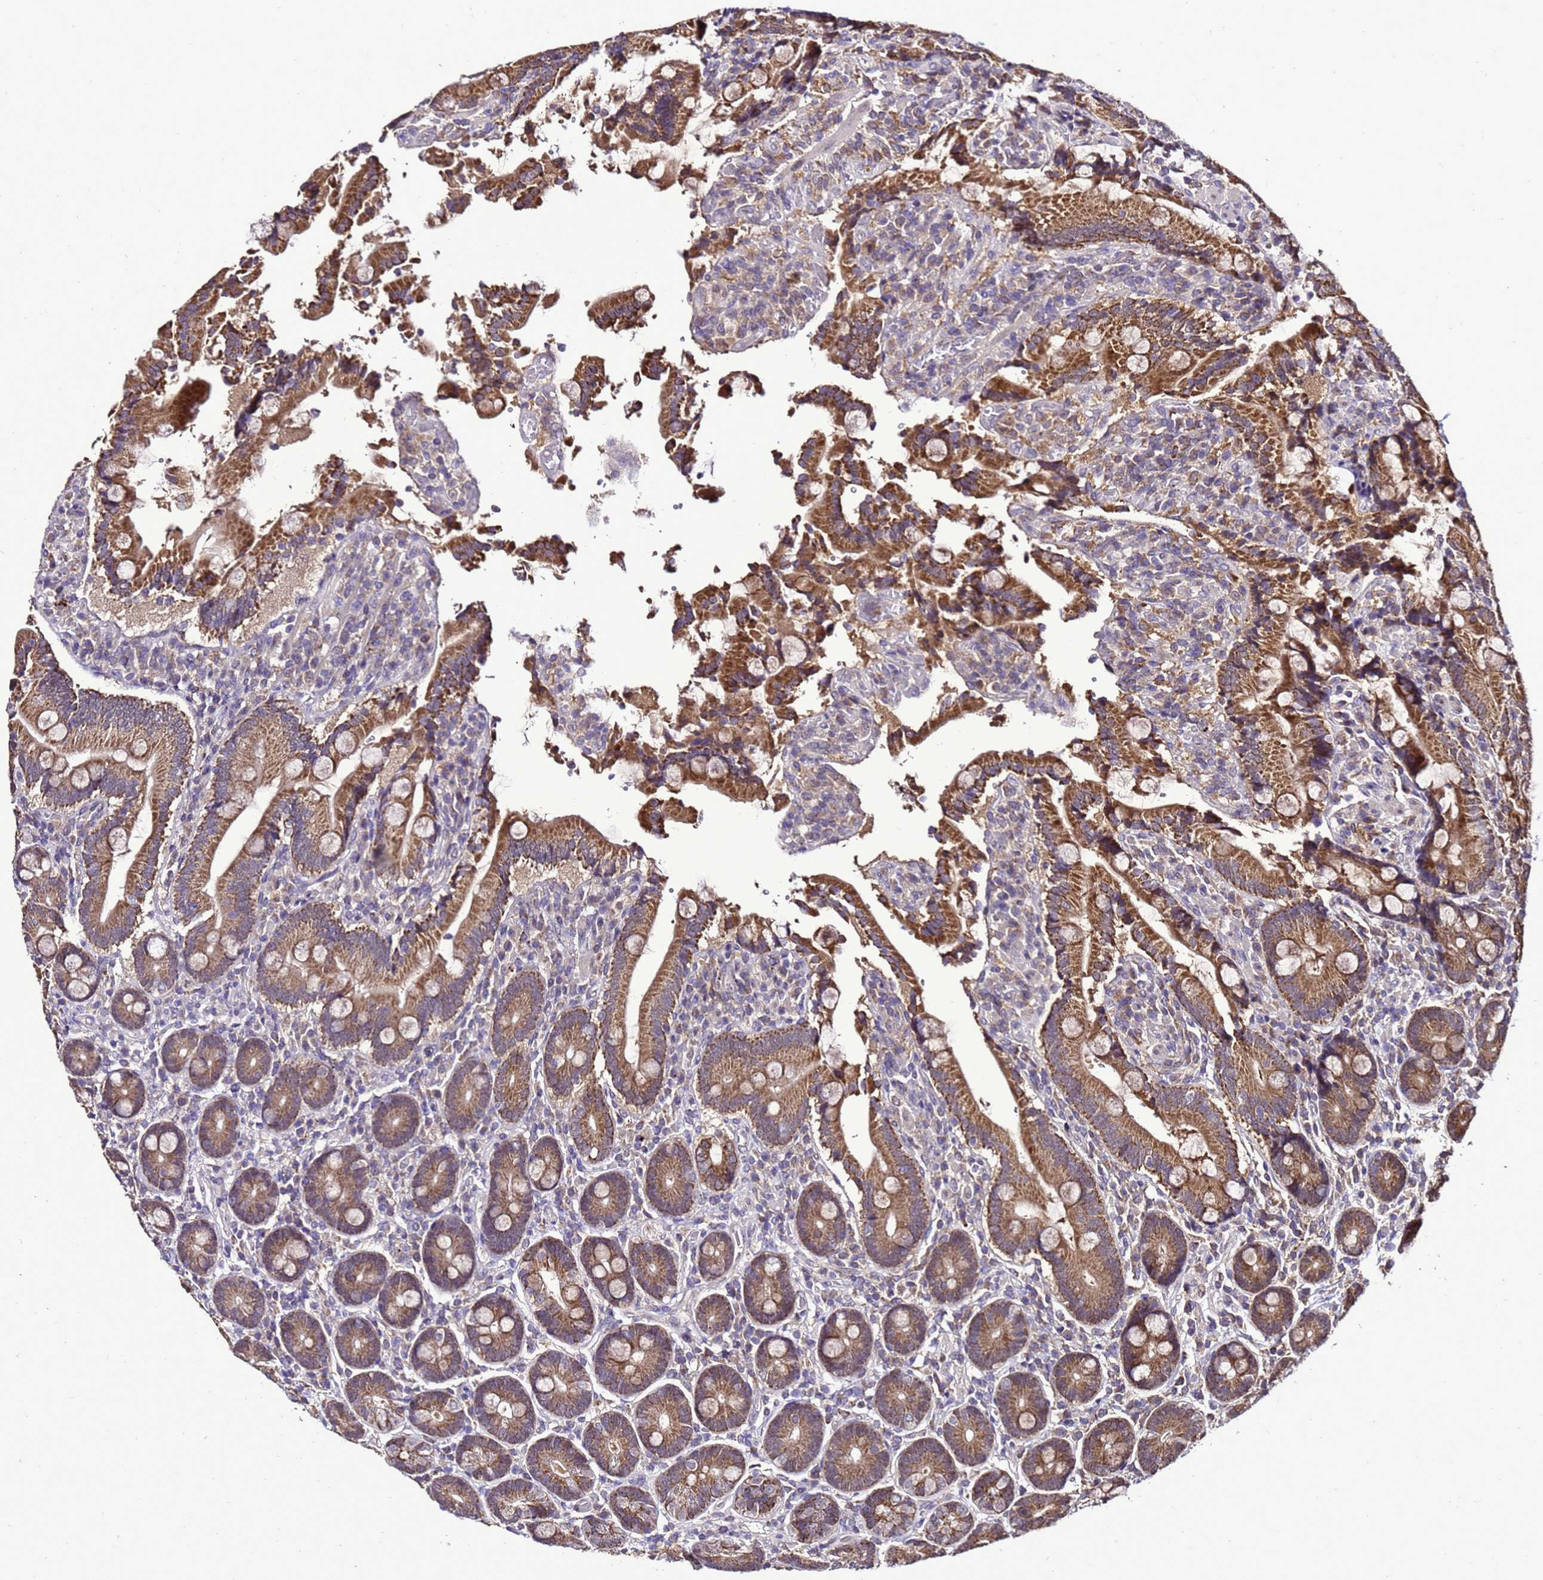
{"staining": {"intensity": "moderate", "quantity": ">75%", "location": "cytoplasmic/membranous"}, "tissue": "duodenum", "cell_type": "Glandular cells", "image_type": "normal", "snomed": [{"axis": "morphology", "description": "Normal tissue, NOS"}, {"axis": "topography", "description": "Duodenum"}], "caption": "Unremarkable duodenum displays moderate cytoplasmic/membranous positivity in approximately >75% of glandular cells The staining was performed using DAB, with brown indicating positive protein expression. Nuclei are stained blue with hematoxylin..", "gene": "ZNF329", "patient": {"sex": "female", "age": 62}}